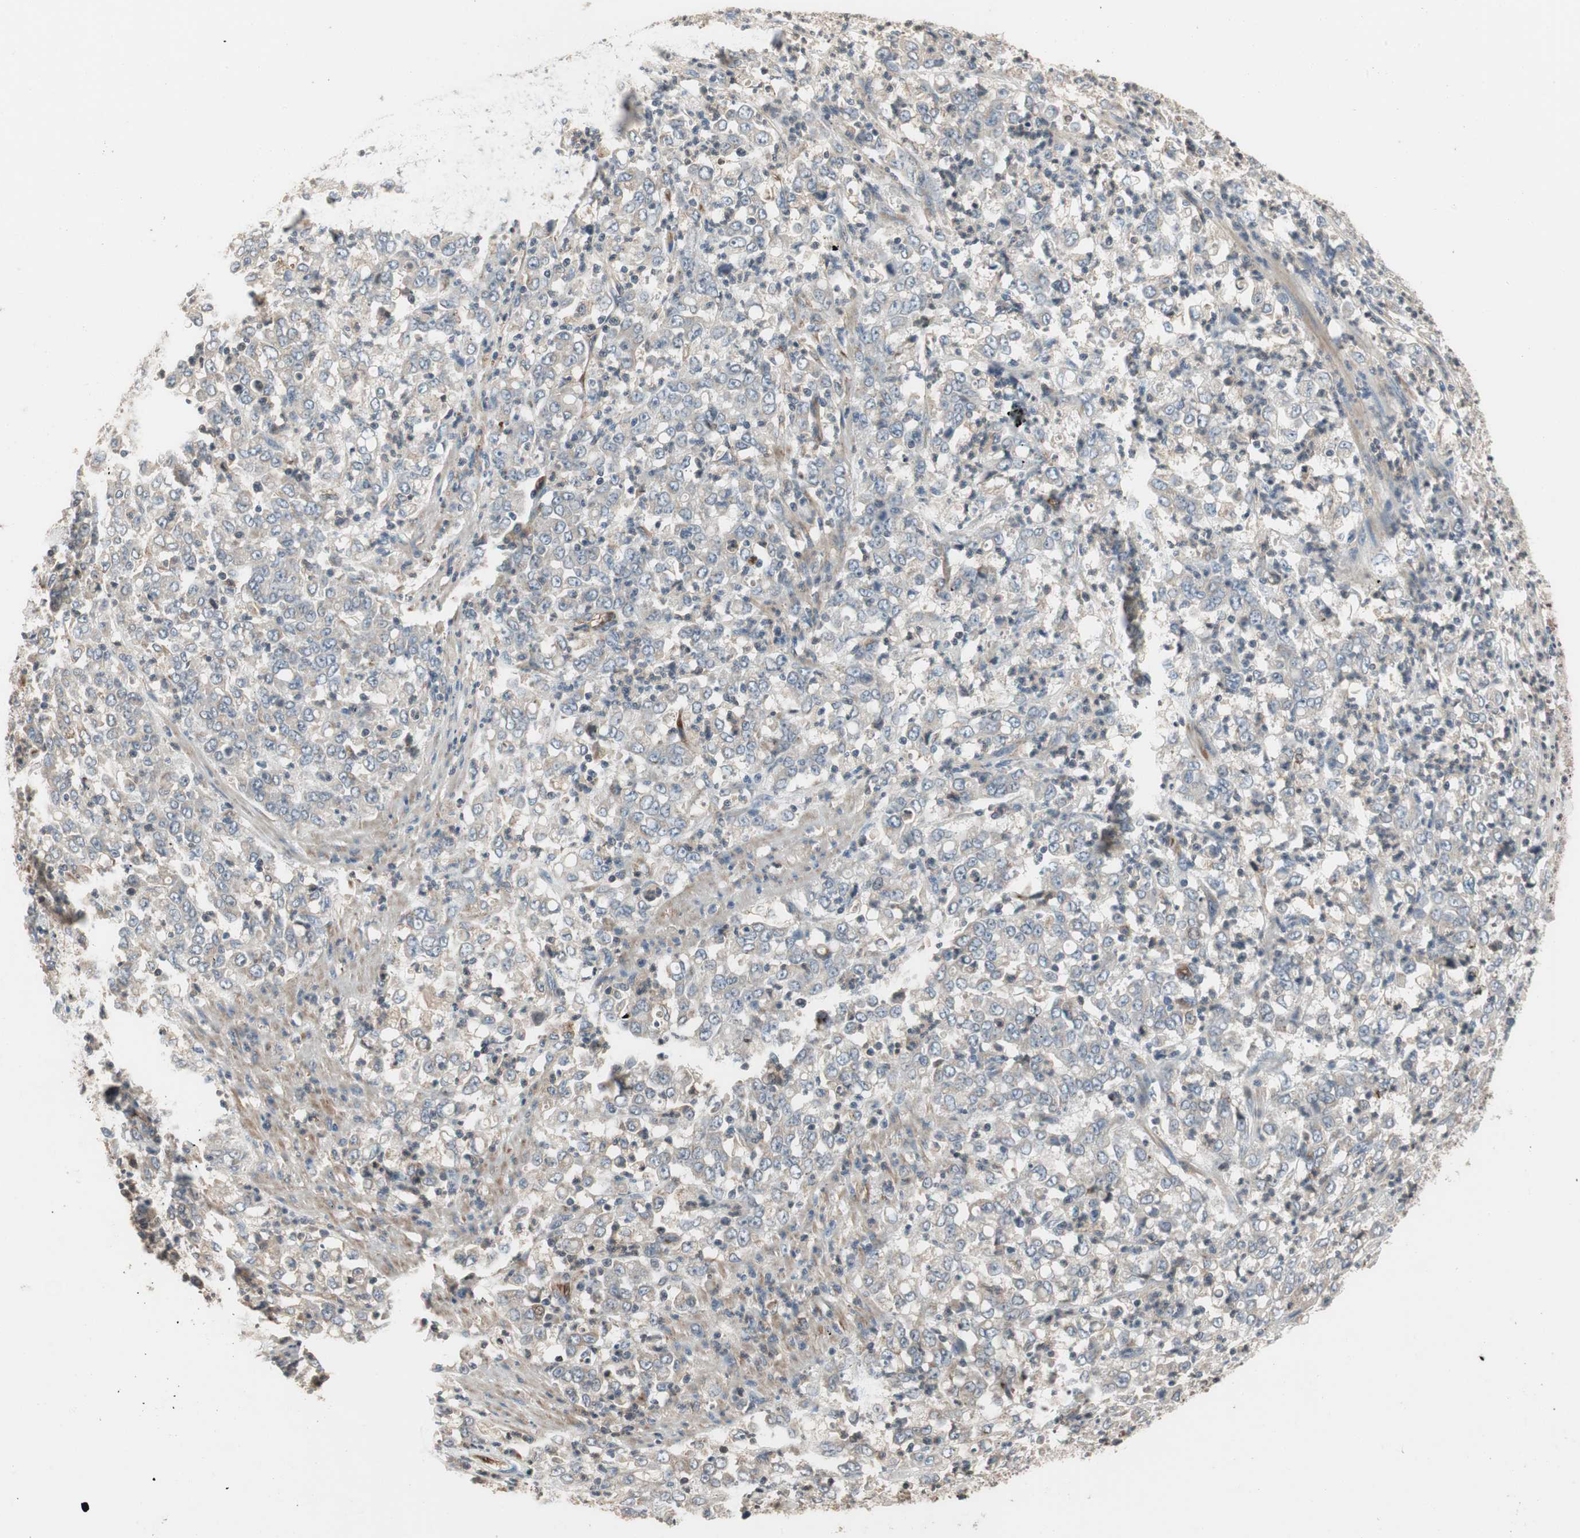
{"staining": {"intensity": "negative", "quantity": "none", "location": "none"}, "tissue": "stomach cancer", "cell_type": "Tumor cells", "image_type": "cancer", "snomed": [{"axis": "morphology", "description": "Adenocarcinoma, NOS"}, {"axis": "topography", "description": "Stomach, lower"}], "caption": "High power microscopy photomicrograph of an immunohistochemistry histopathology image of adenocarcinoma (stomach), revealing no significant positivity in tumor cells.", "gene": "ALPL", "patient": {"sex": "female", "age": 71}}